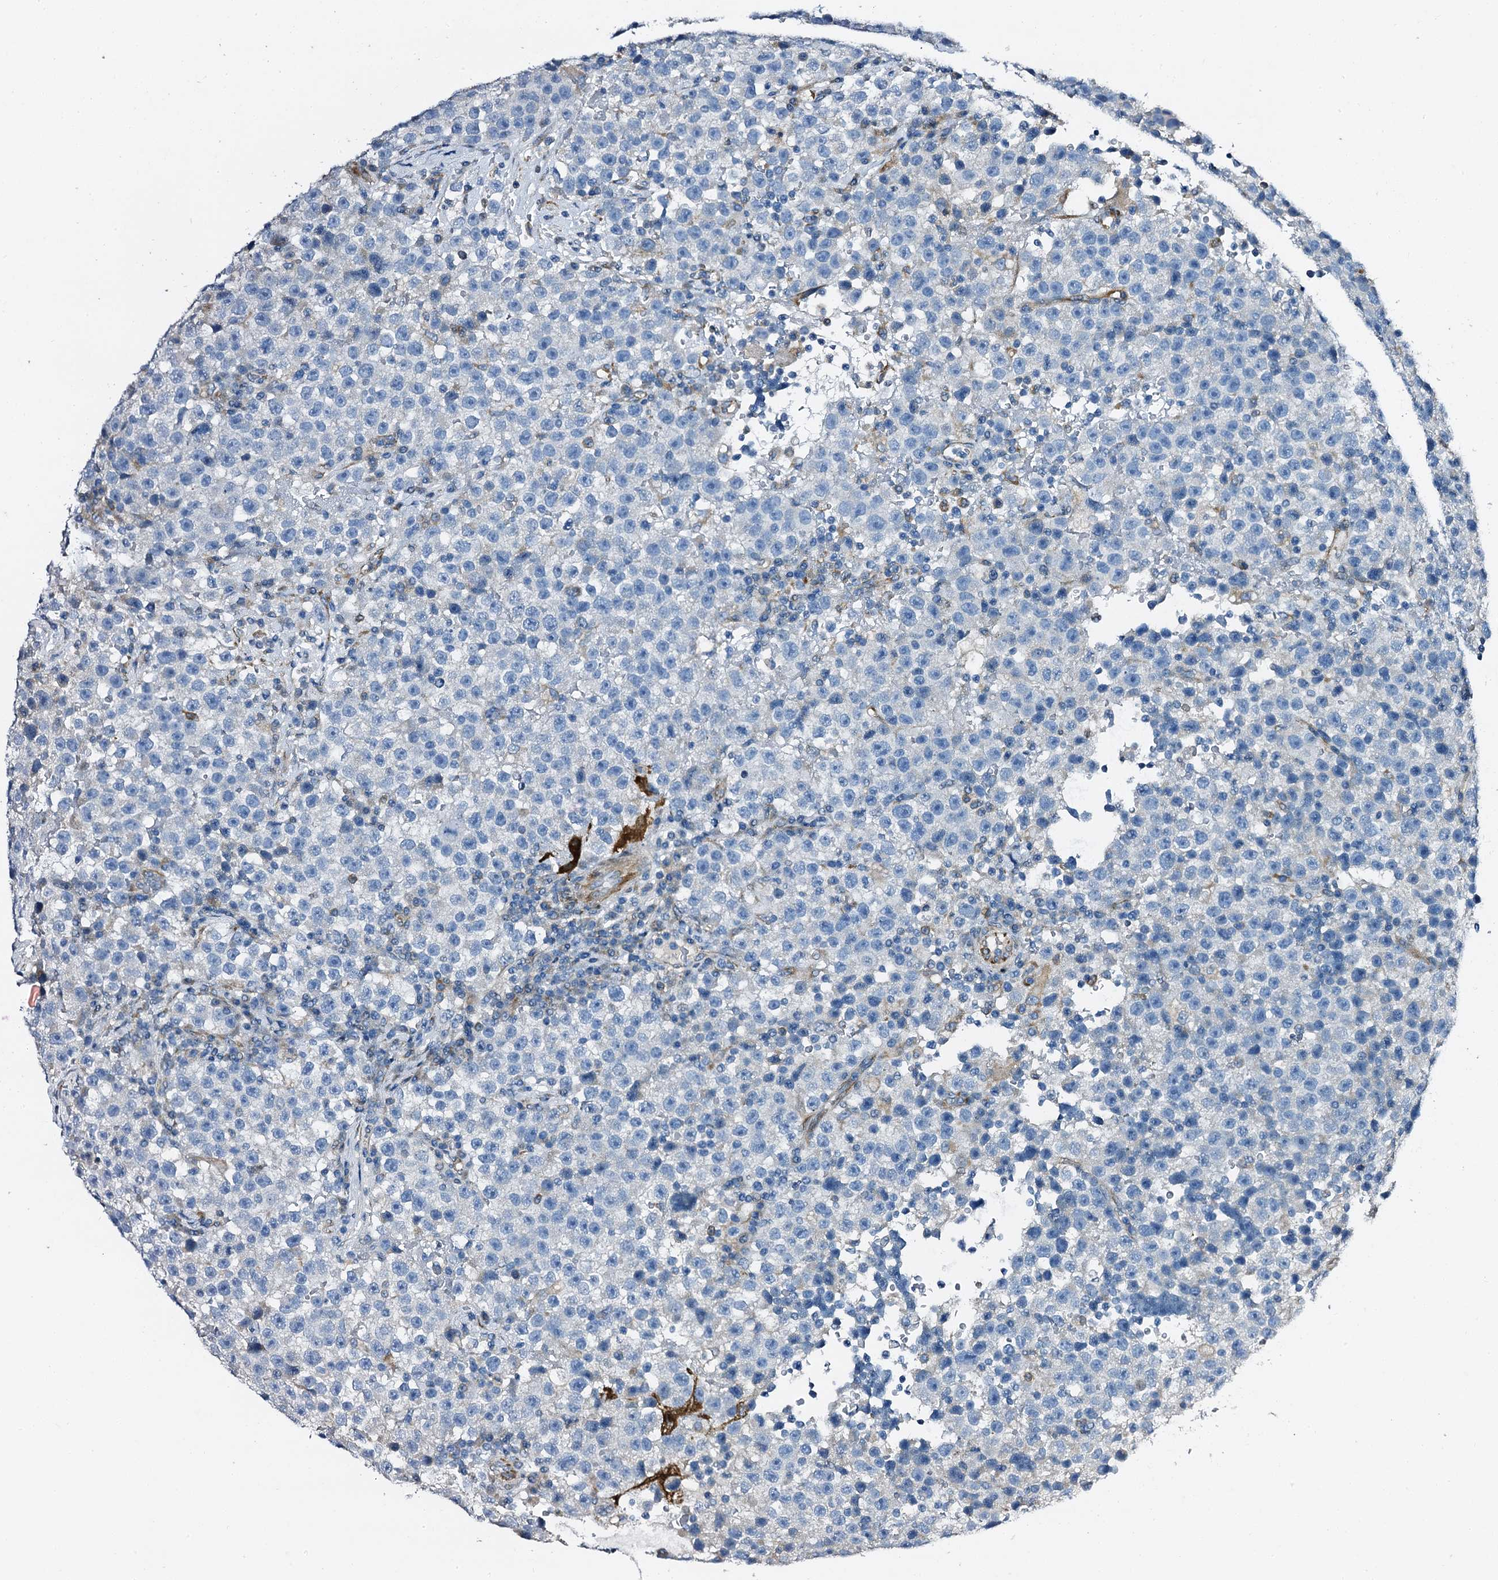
{"staining": {"intensity": "negative", "quantity": "none", "location": "none"}, "tissue": "testis cancer", "cell_type": "Tumor cells", "image_type": "cancer", "snomed": [{"axis": "morphology", "description": "Seminoma, NOS"}, {"axis": "topography", "description": "Testis"}], "caption": "Photomicrograph shows no protein expression in tumor cells of seminoma (testis) tissue.", "gene": "DBX1", "patient": {"sex": "male", "age": 22}}